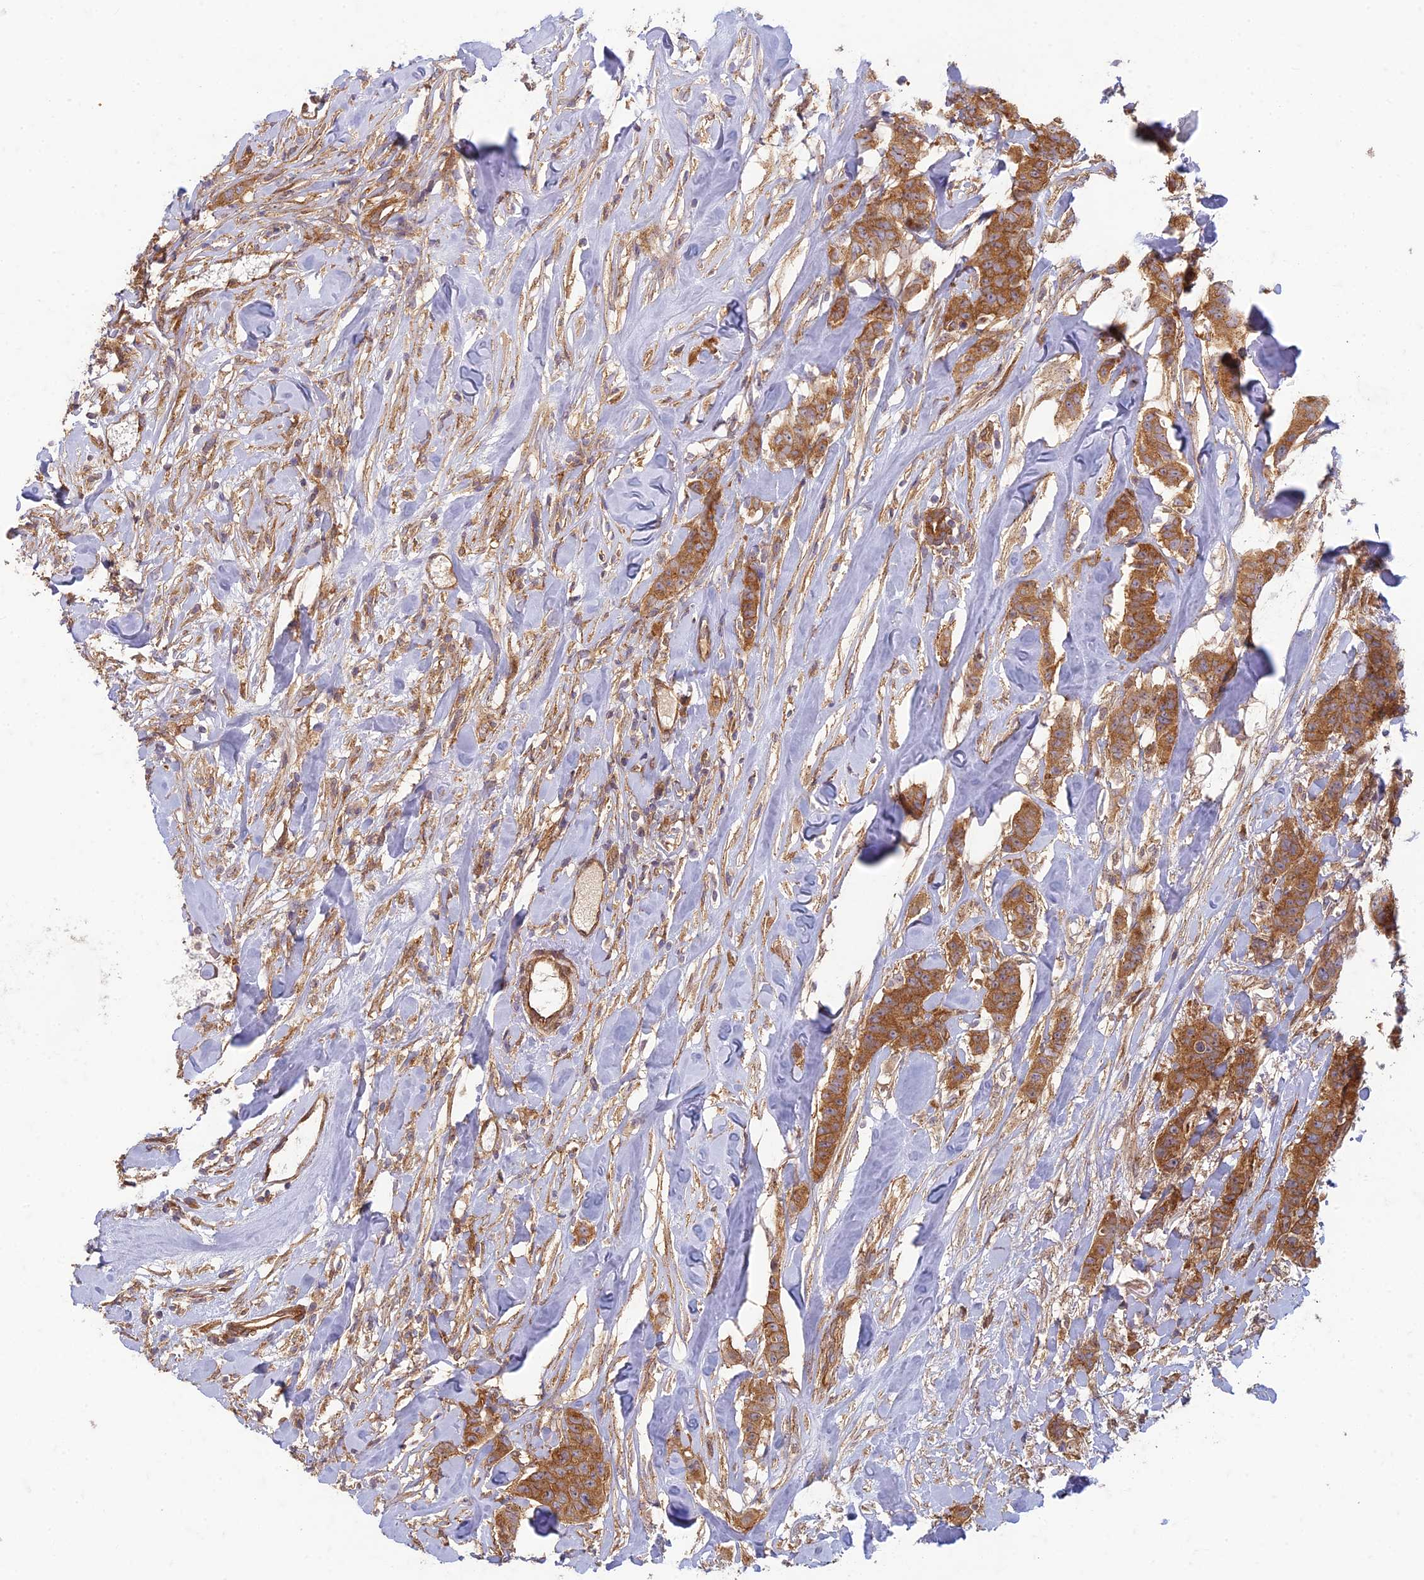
{"staining": {"intensity": "strong", "quantity": ">75%", "location": "cytoplasmic/membranous"}, "tissue": "breast cancer", "cell_type": "Tumor cells", "image_type": "cancer", "snomed": [{"axis": "morphology", "description": "Duct carcinoma"}, {"axis": "topography", "description": "Breast"}], "caption": "Tumor cells demonstrate high levels of strong cytoplasmic/membranous expression in about >75% of cells in intraductal carcinoma (breast).", "gene": "TCF25", "patient": {"sex": "female", "age": 40}}